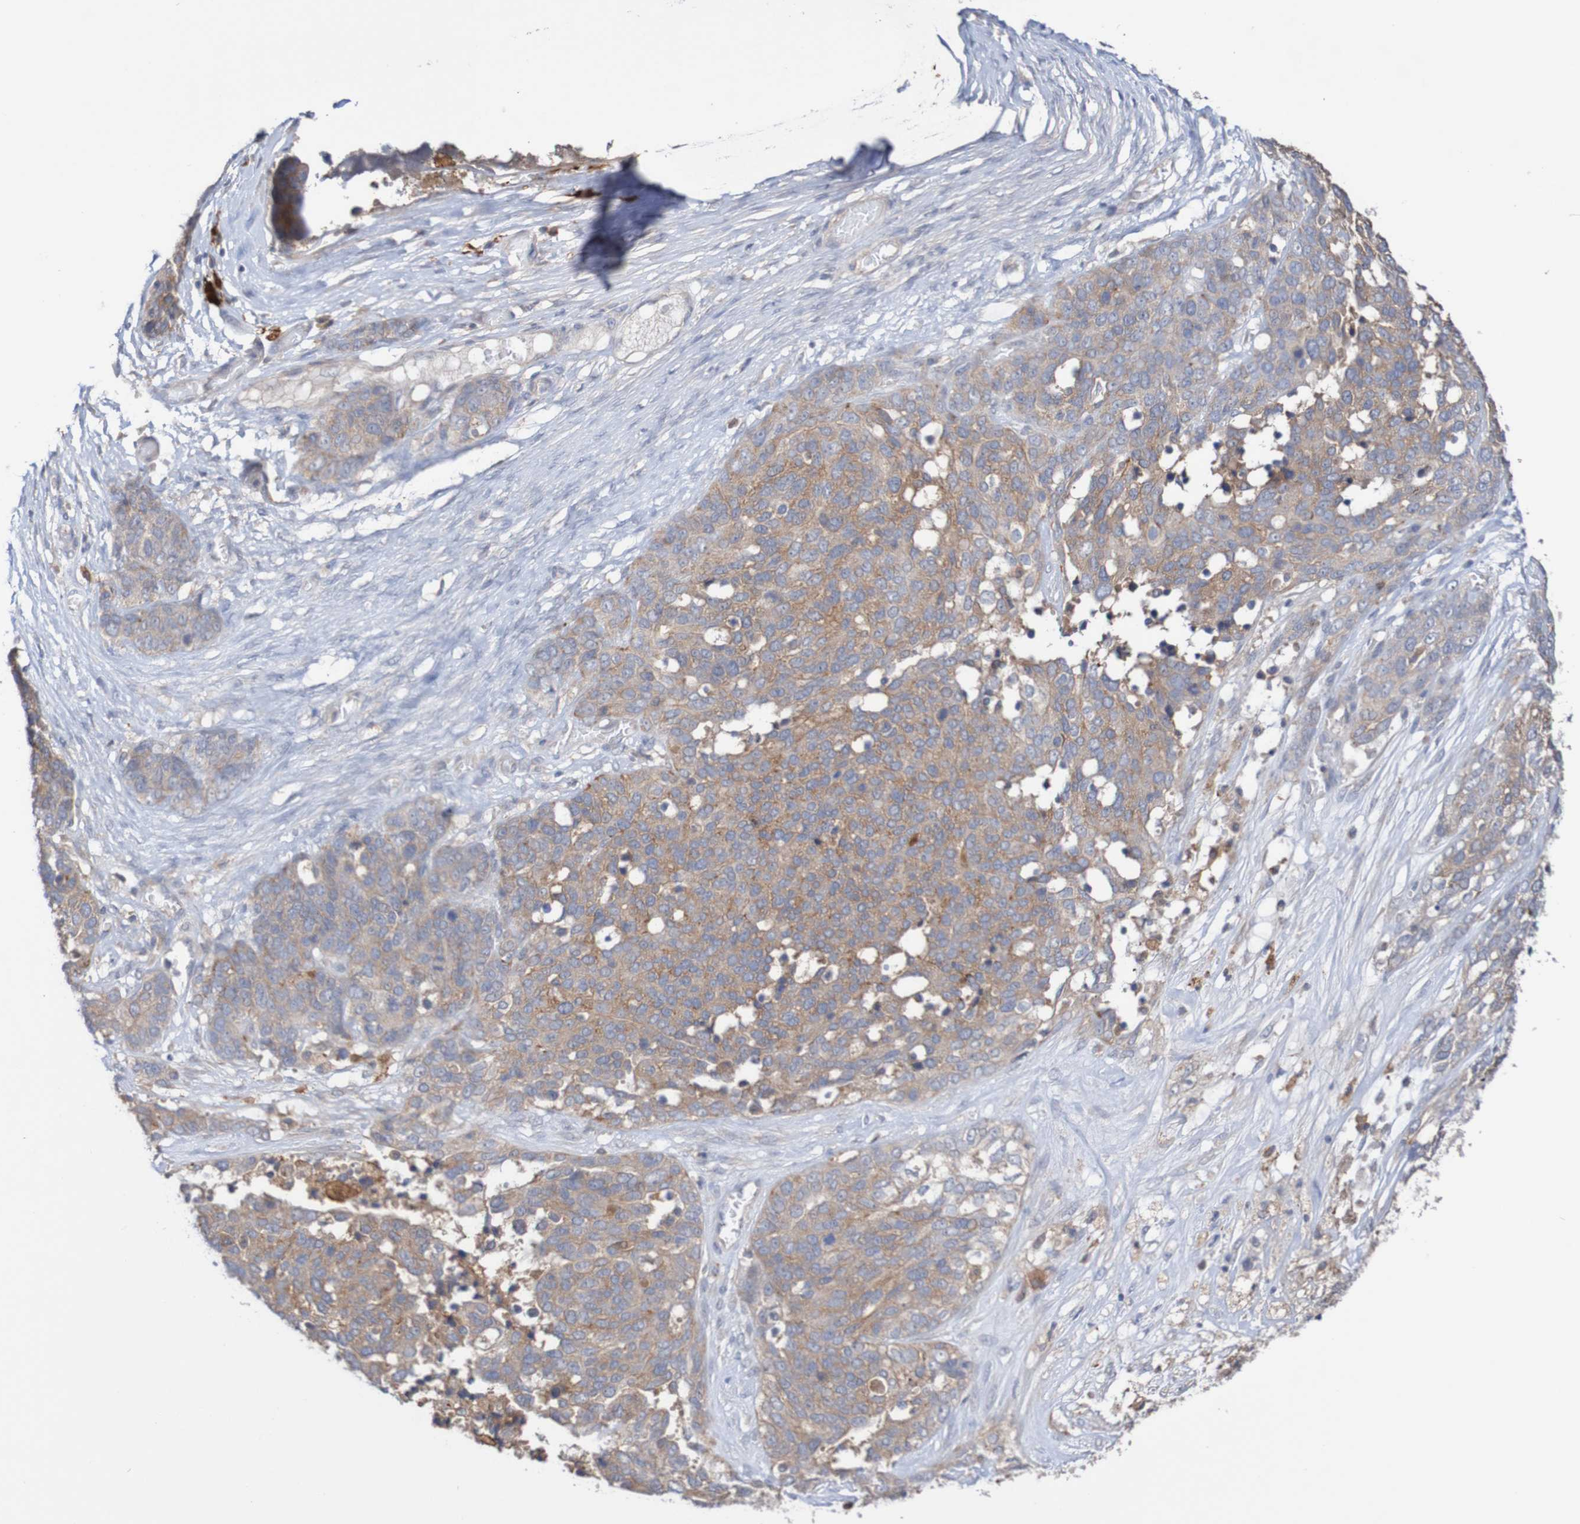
{"staining": {"intensity": "moderate", "quantity": ">75%", "location": "cytoplasmic/membranous"}, "tissue": "ovarian cancer", "cell_type": "Tumor cells", "image_type": "cancer", "snomed": [{"axis": "morphology", "description": "Cystadenocarcinoma, serous, NOS"}, {"axis": "topography", "description": "Ovary"}], "caption": "The micrograph demonstrates a brown stain indicating the presence of a protein in the cytoplasmic/membranous of tumor cells in ovarian cancer. (DAB (3,3'-diaminobenzidine) IHC, brown staining for protein, blue staining for nuclei).", "gene": "PHYH", "patient": {"sex": "female", "age": 44}}